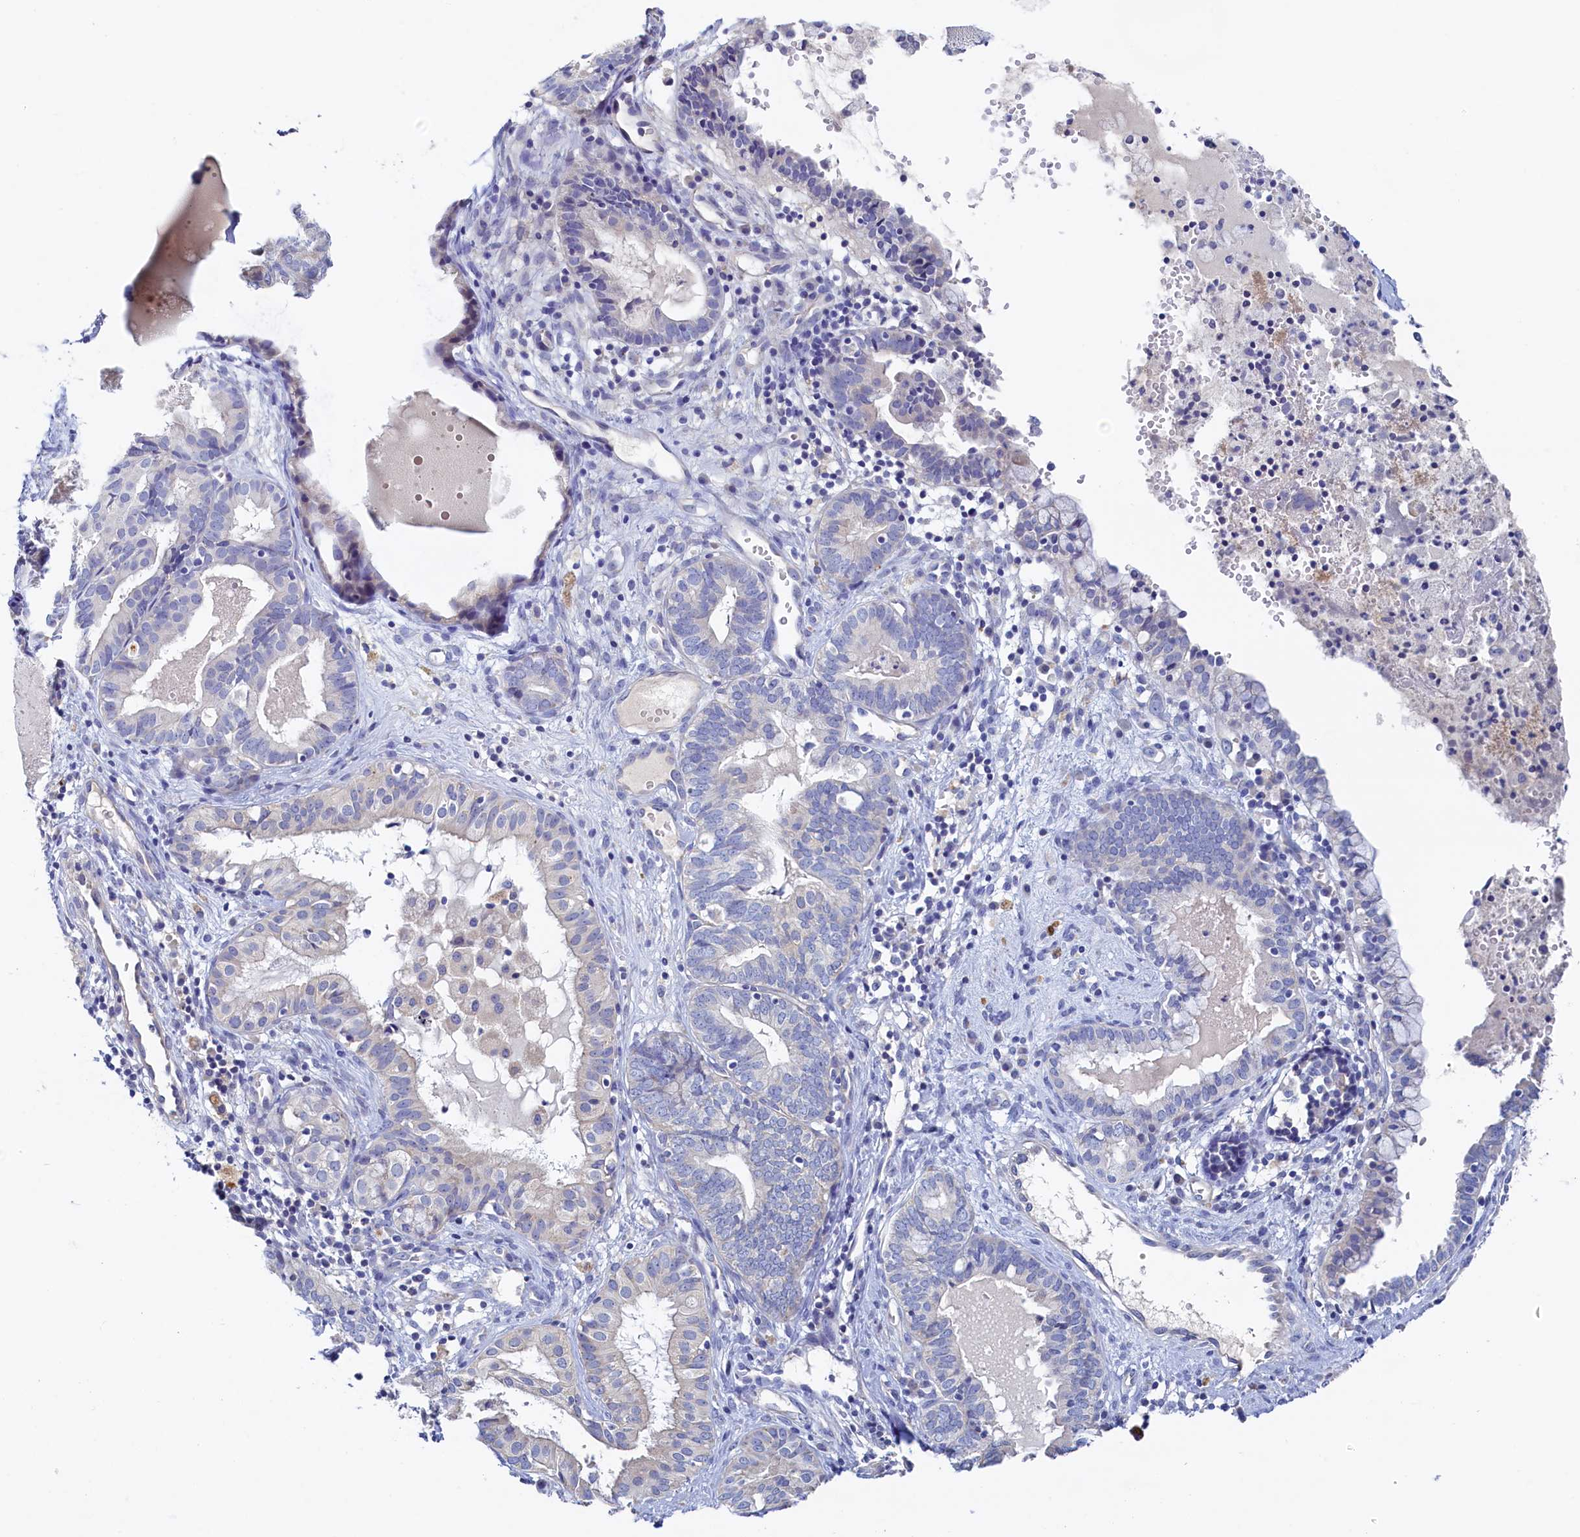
{"staining": {"intensity": "negative", "quantity": "none", "location": "none"}, "tissue": "endometrial cancer", "cell_type": "Tumor cells", "image_type": "cancer", "snomed": [{"axis": "morphology", "description": "Adenocarcinoma, NOS"}, {"axis": "topography", "description": "Endometrium"}], "caption": "A high-resolution photomicrograph shows immunohistochemistry staining of endometrial cancer, which displays no significant positivity in tumor cells.", "gene": "DTD1", "patient": {"sex": "female", "age": 79}}